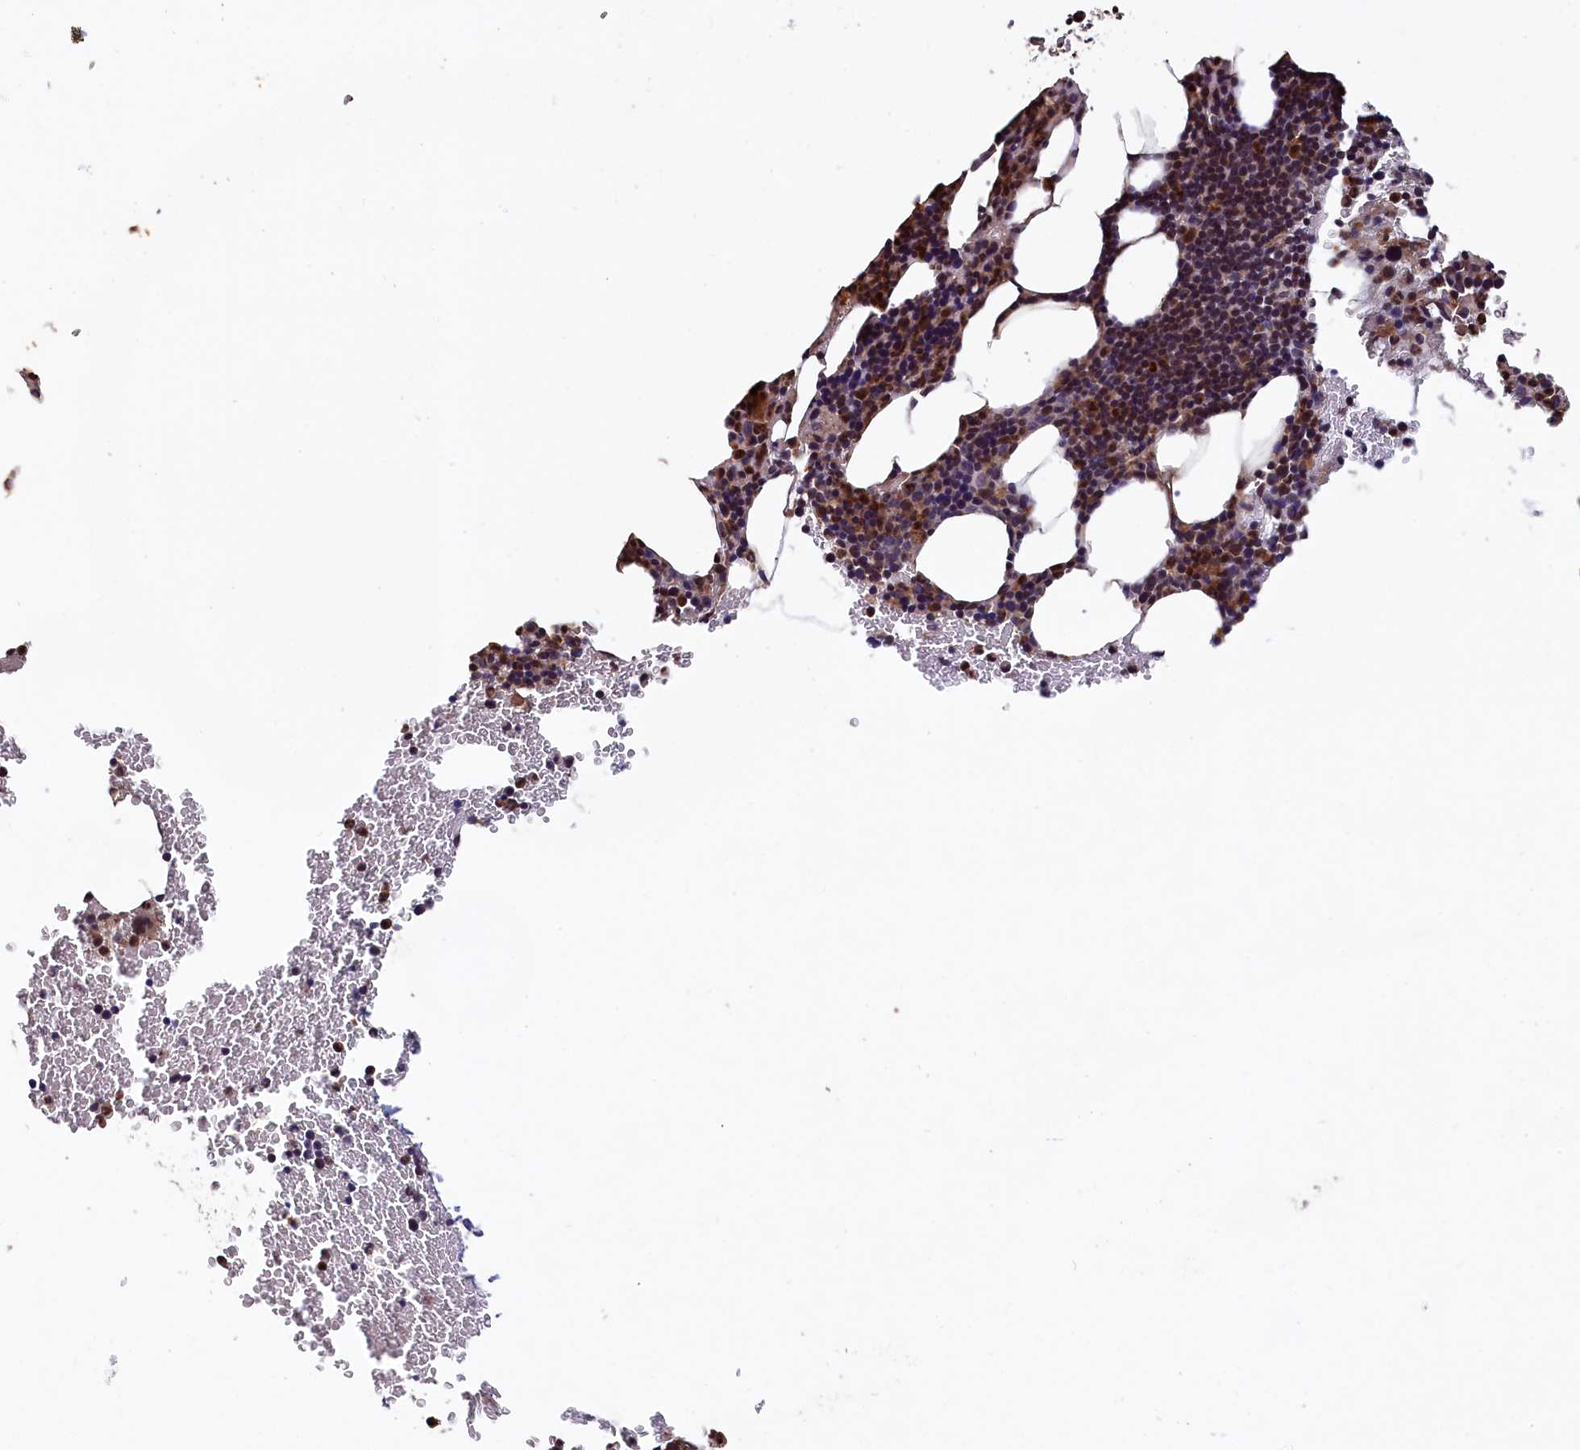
{"staining": {"intensity": "moderate", "quantity": "25%-75%", "location": "cytoplasmic/membranous"}, "tissue": "bone marrow", "cell_type": "Hematopoietic cells", "image_type": "normal", "snomed": [{"axis": "morphology", "description": "Normal tissue, NOS"}, {"axis": "topography", "description": "Bone marrow"}], "caption": "Immunohistochemical staining of benign bone marrow exhibits moderate cytoplasmic/membranous protein expression in about 25%-75% of hematopoietic cells.", "gene": "GREB1L", "patient": {"sex": "female", "age": 77}}